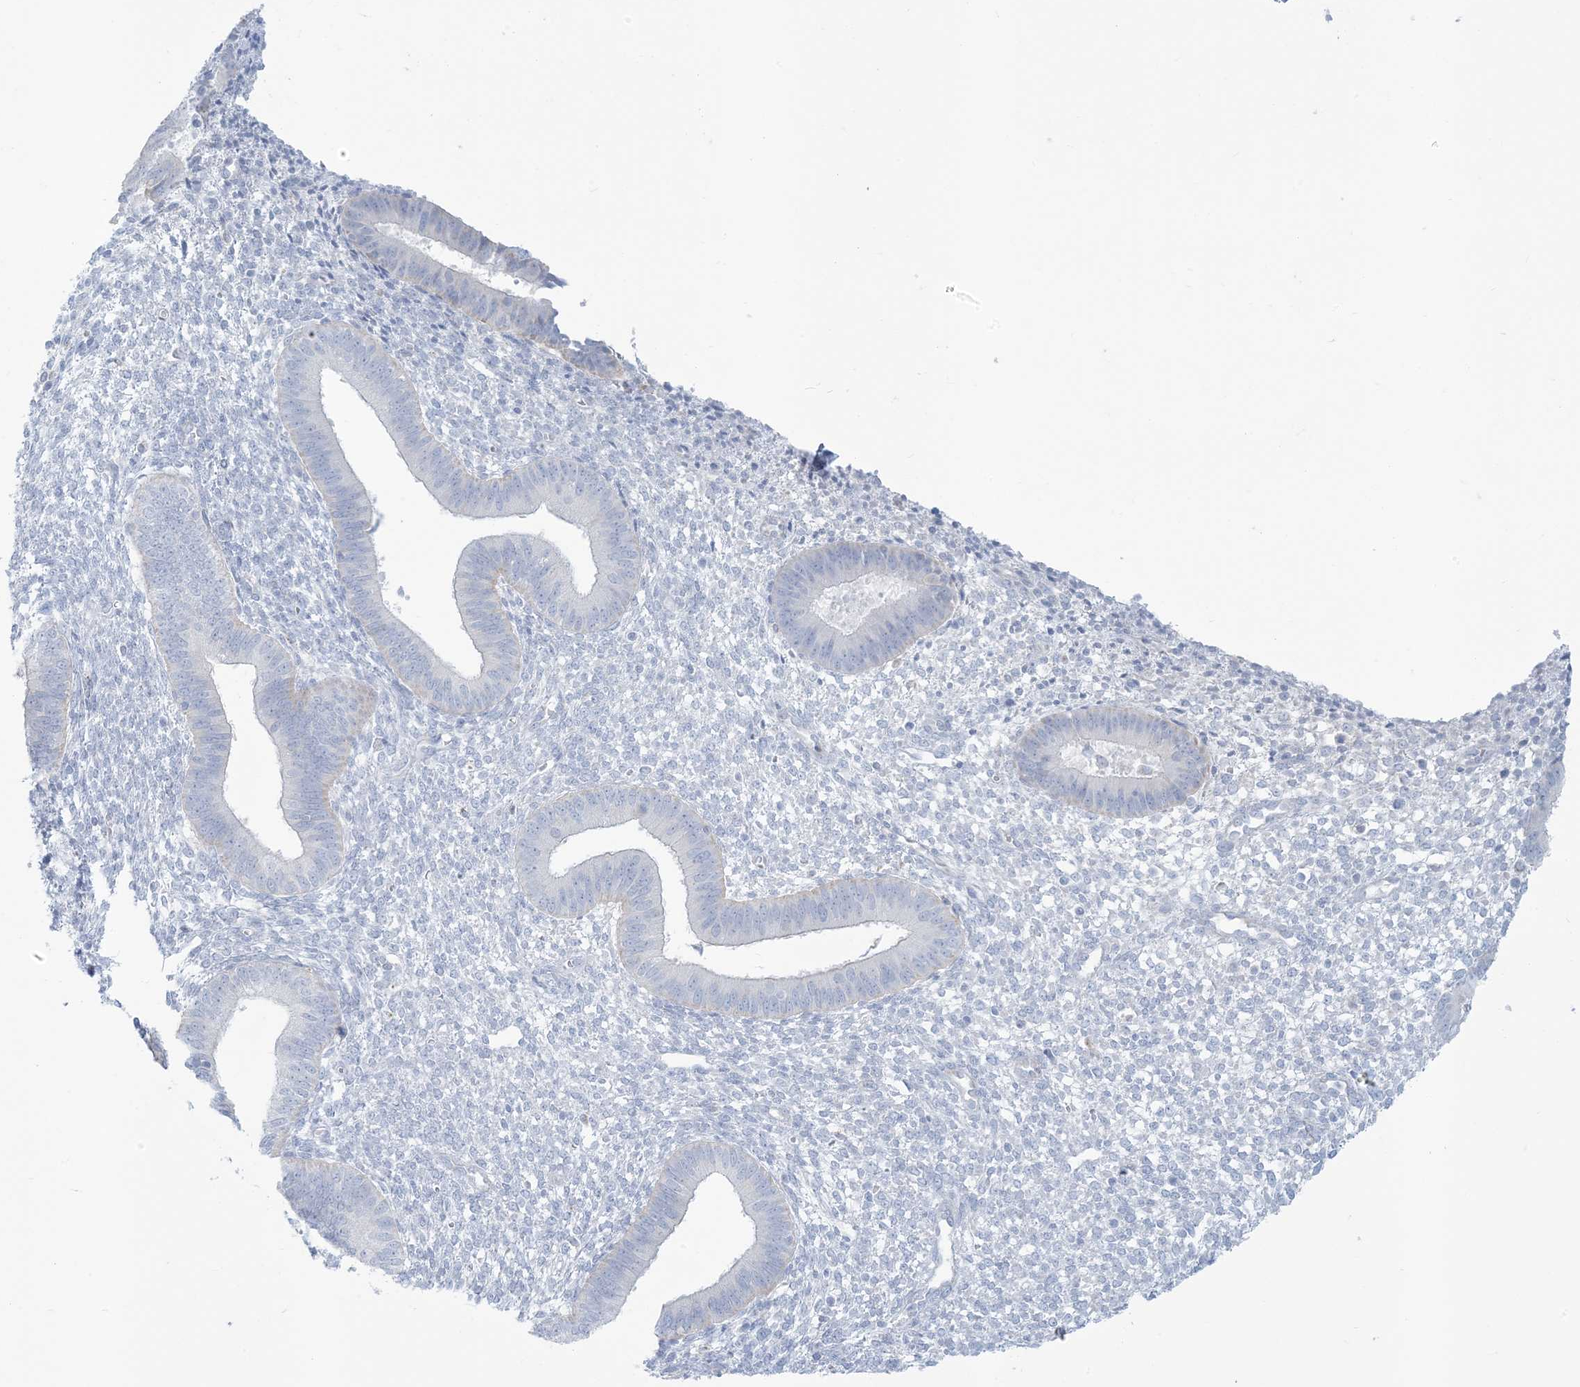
{"staining": {"intensity": "negative", "quantity": "none", "location": "none"}, "tissue": "endometrium", "cell_type": "Cells in endometrial stroma", "image_type": "normal", "snomed": [{"axis": "morphology", "description": "Normal tissue, NOS"}, {"axis": "topography", "description": "Endometrium"}], "caption": "DAB immunohistochemical staining of normal endometrium exhibits no significant positivity in cells in endometrial stroma. (DAB immunohistochemistry visualized using brightfield microscopy, high magnification).", "gene": "ZDHHC4", "patient": {"sex": "female", "age": 46}}